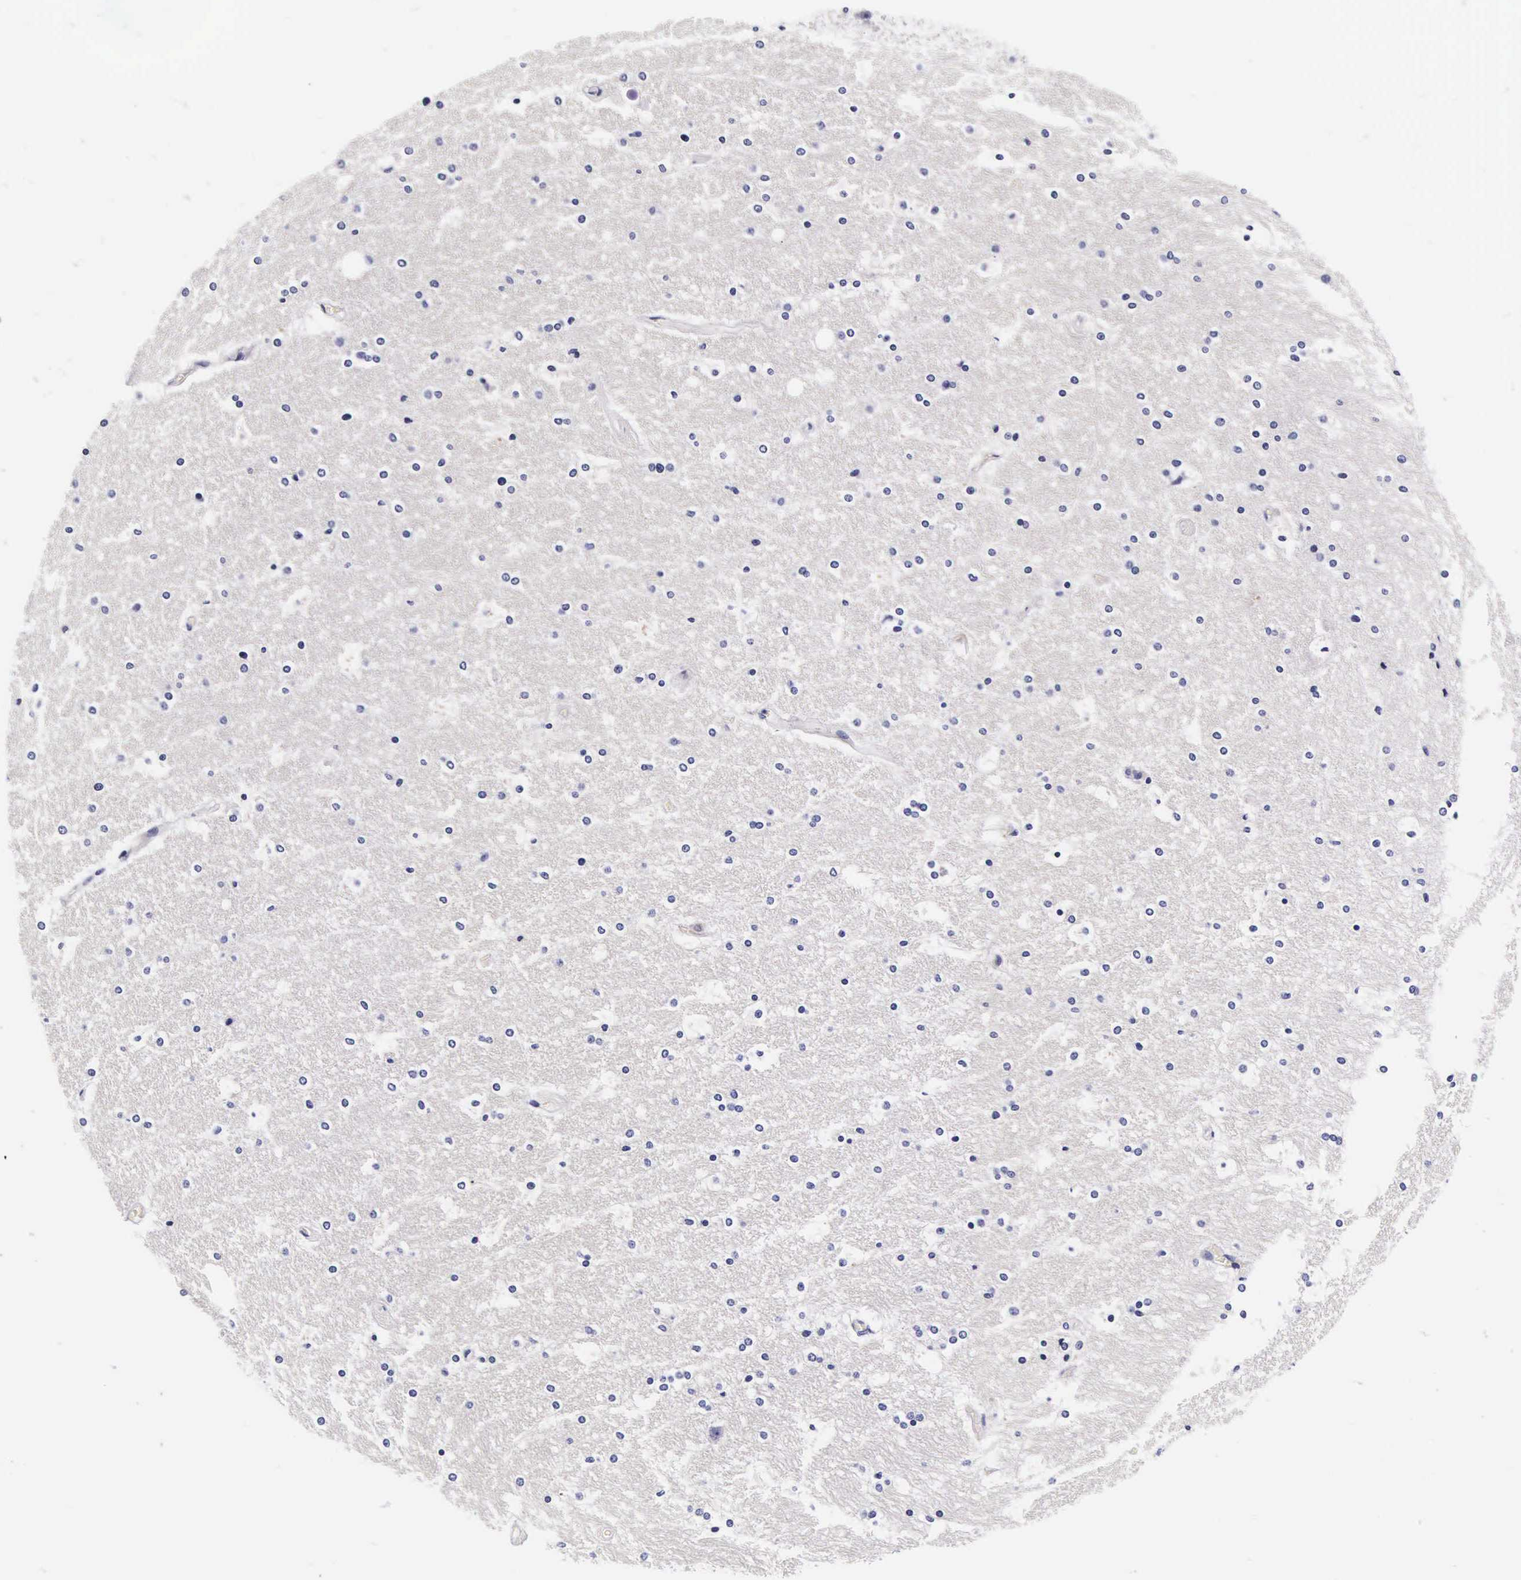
{"staining": {"intensity": "negative", "quantity": "none", "location": "none"}, "tissue": "hippocampus", "cell_type": "Glial cells", "image_type": "normal", "snomed": [{"axis": "morphology", "description": "Normal tissue, NOS"}, {"axis": "topography", "description": "Hippocampus"}], "caption": "The IHC histopathology image has no significant staining in glial cells of hippocampus.", "gene": "UPRT", "patient": {"sex": "female", "age": 19}}